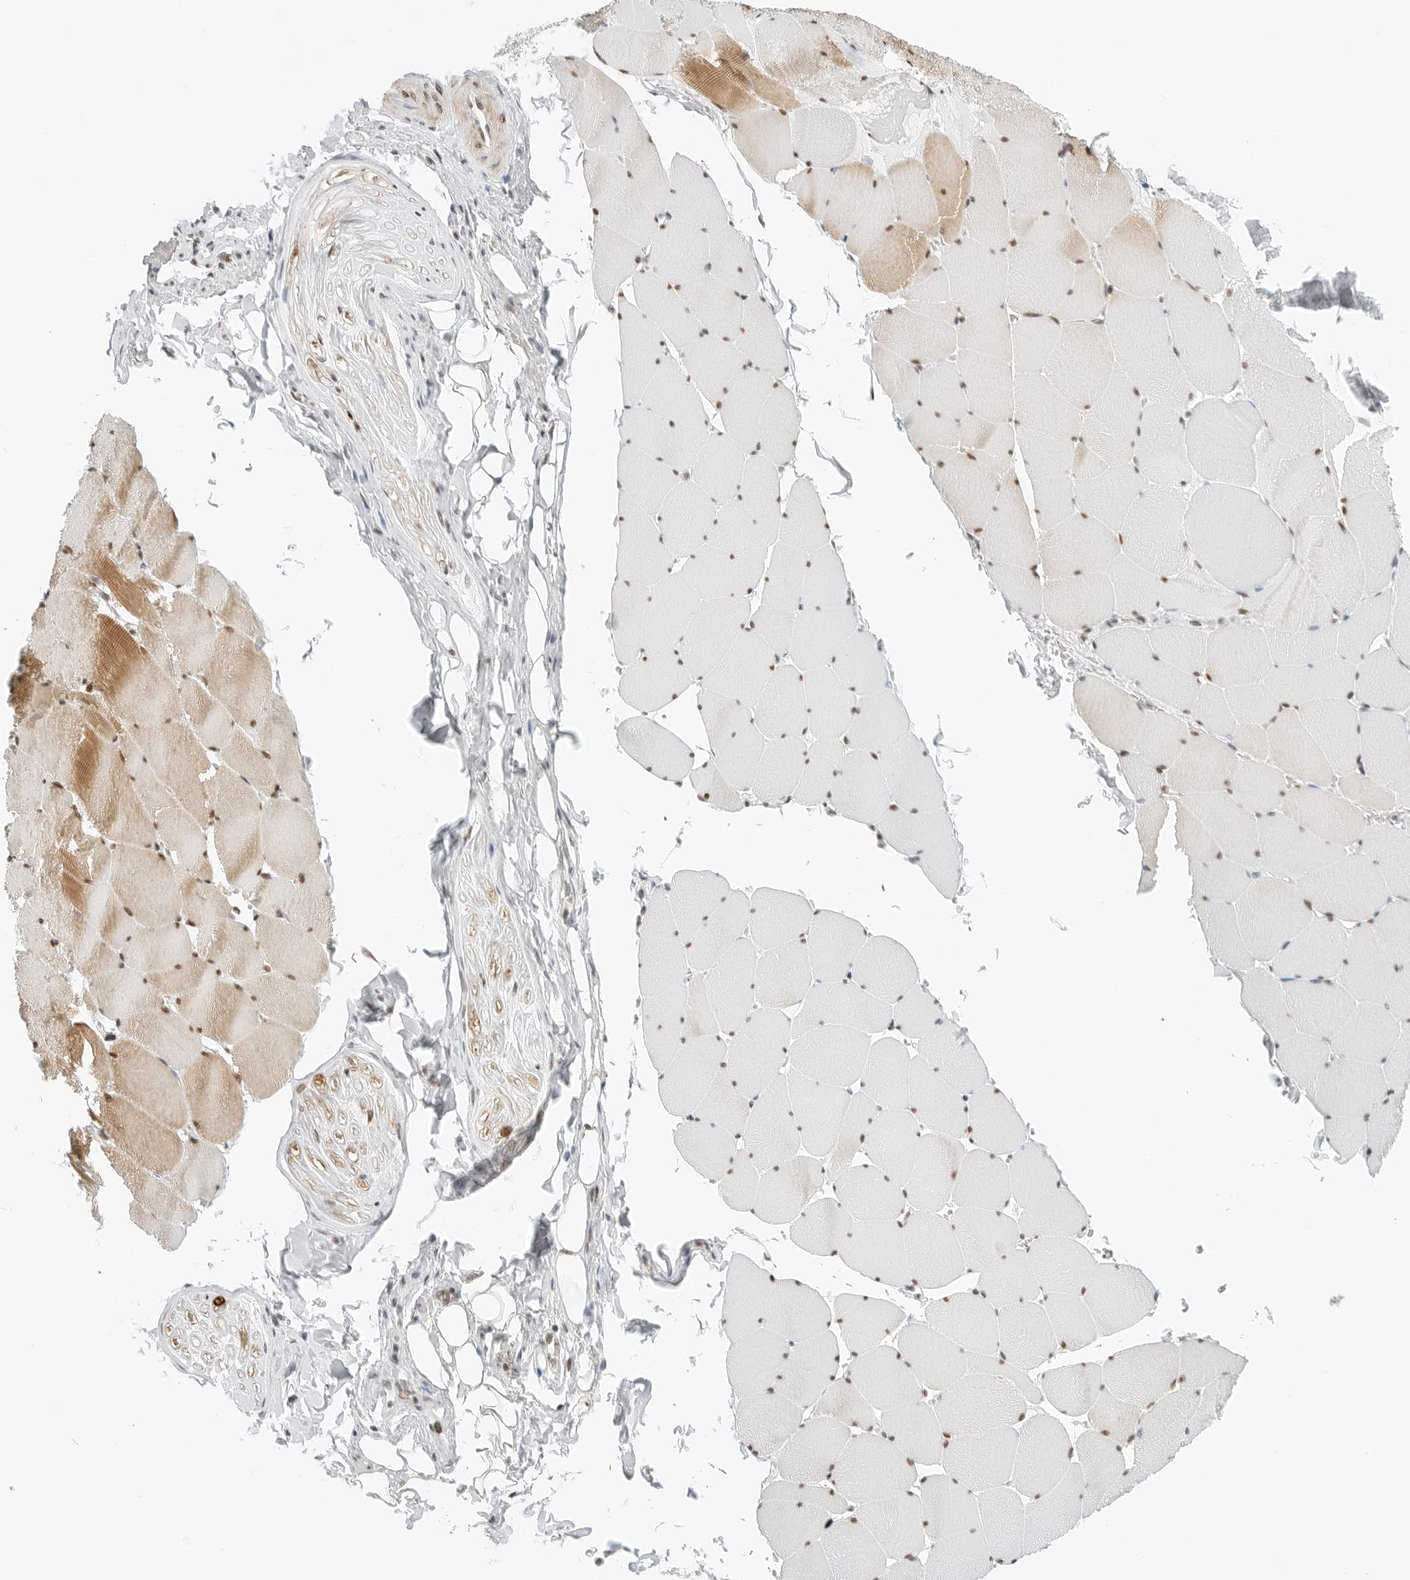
{"staining": {"intensity": "moderate", "quantity": "25%-75%", "location": "cytoplasmic/membranous,nuclear"}, "tissue": "skeletal muscle", "cell_type": "Myocytes", "image_type": "normal", "snomed": [{"axis": "morphology", "description": "Normal tissue, NOS"}, {"axis": "topography", "description": "Skeletal muscle"}], "caption": "Protein analysis of benign skeletal muscle reveals moderate cytoplasmic/membranous,nuclear staining in about 25%-75% of myocytes.", "gene": "CRTC2", "patient": {"sex": "male", "age": 62}}